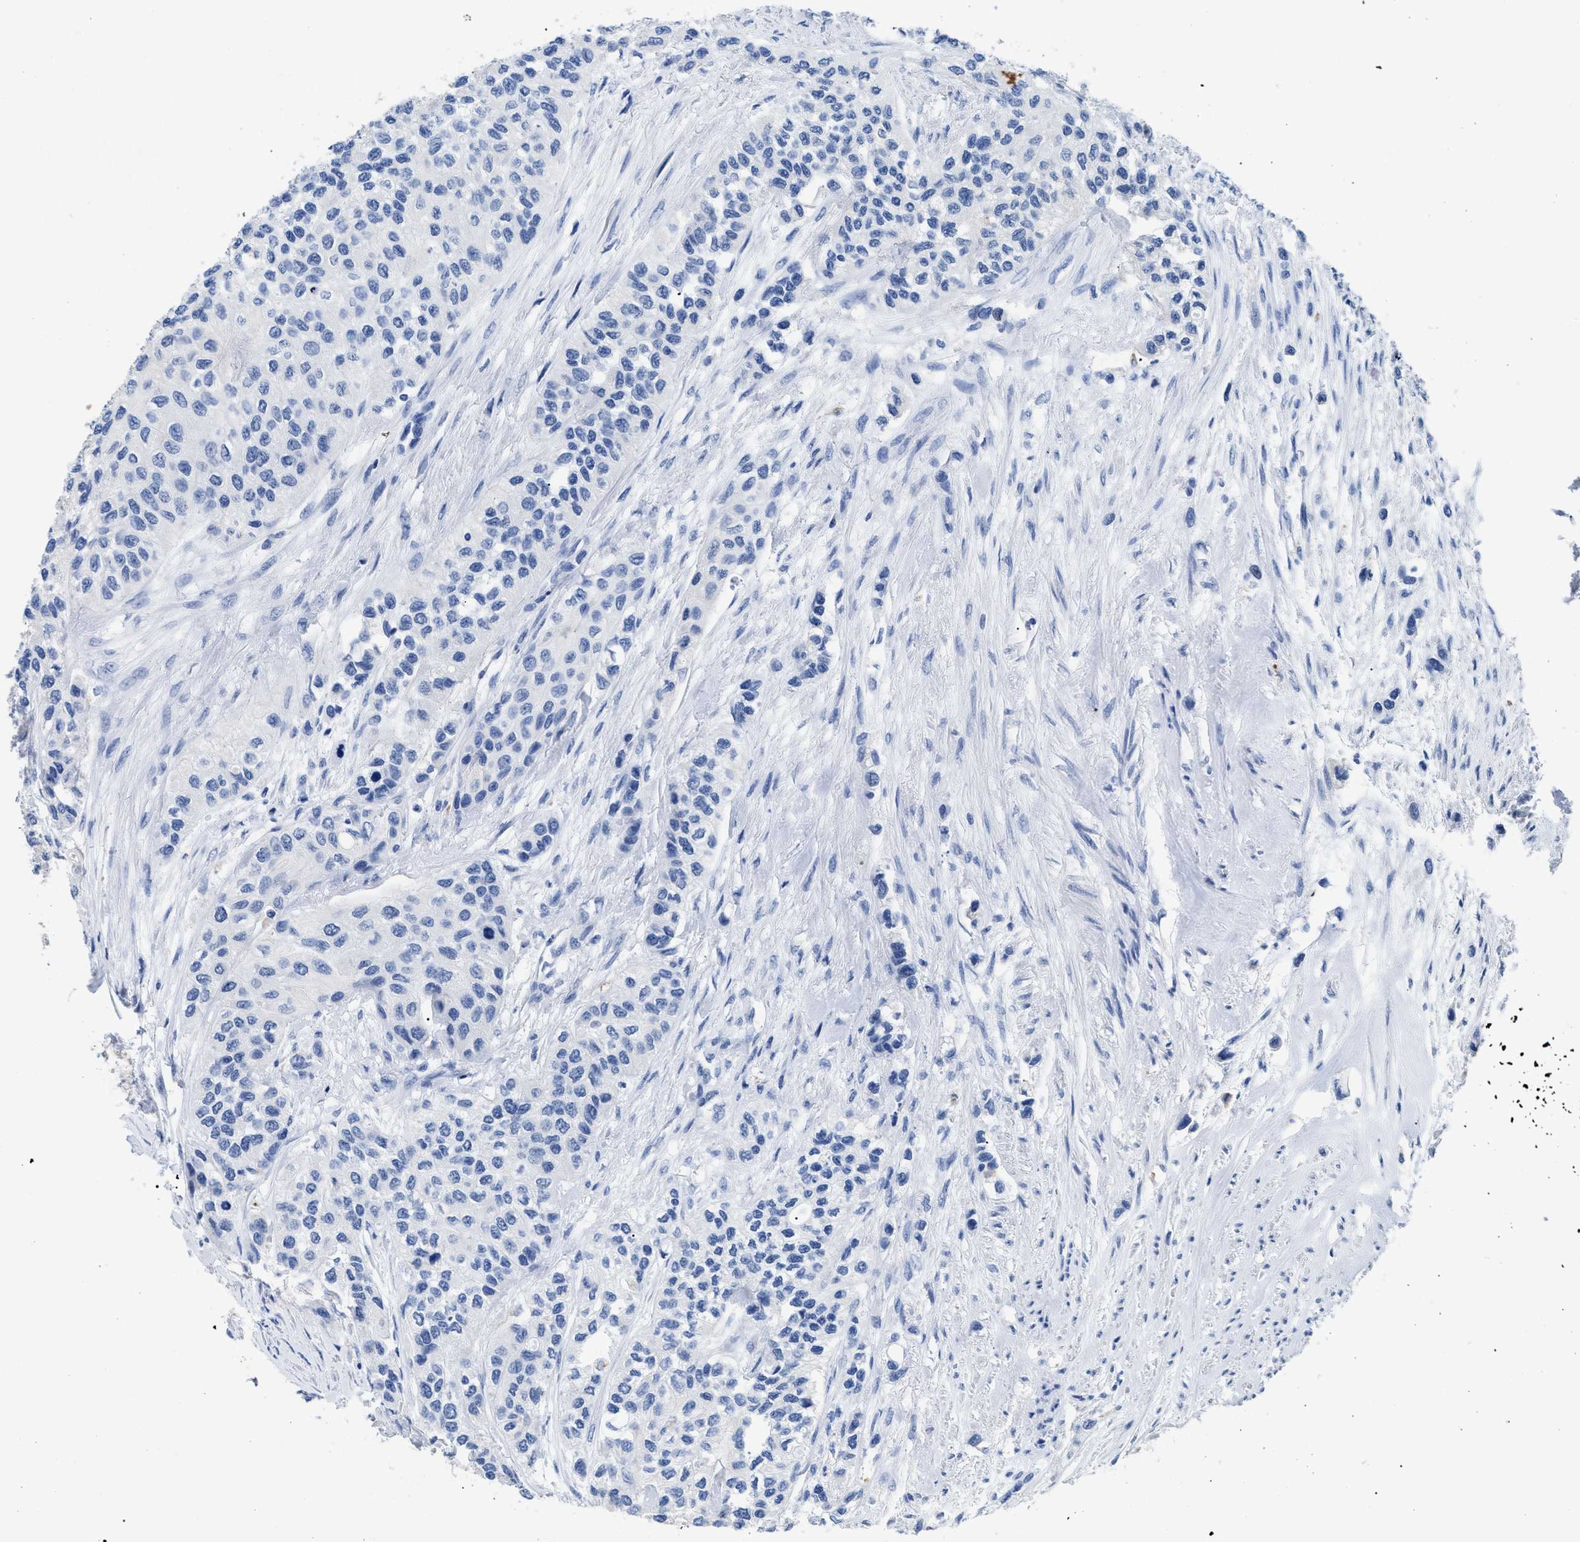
{"staining": {"intensity": "negative", "quantity": "none", "location": "none"}, "tissue": "urothelial cancer", "cell_type": "Tumor cells", "image_type": "cancer", "snomed": [{"axis": "morphology", "description": "Urothelial carcinoma, High grade"}, {"axis": "topography", "description": "Urinary bladder"}], "caption": "Tumor cells are negative for protein expression in human urothelial cancer.", "gene": "APOBEC2", "patient": {"sex": "female", "age": 56}}